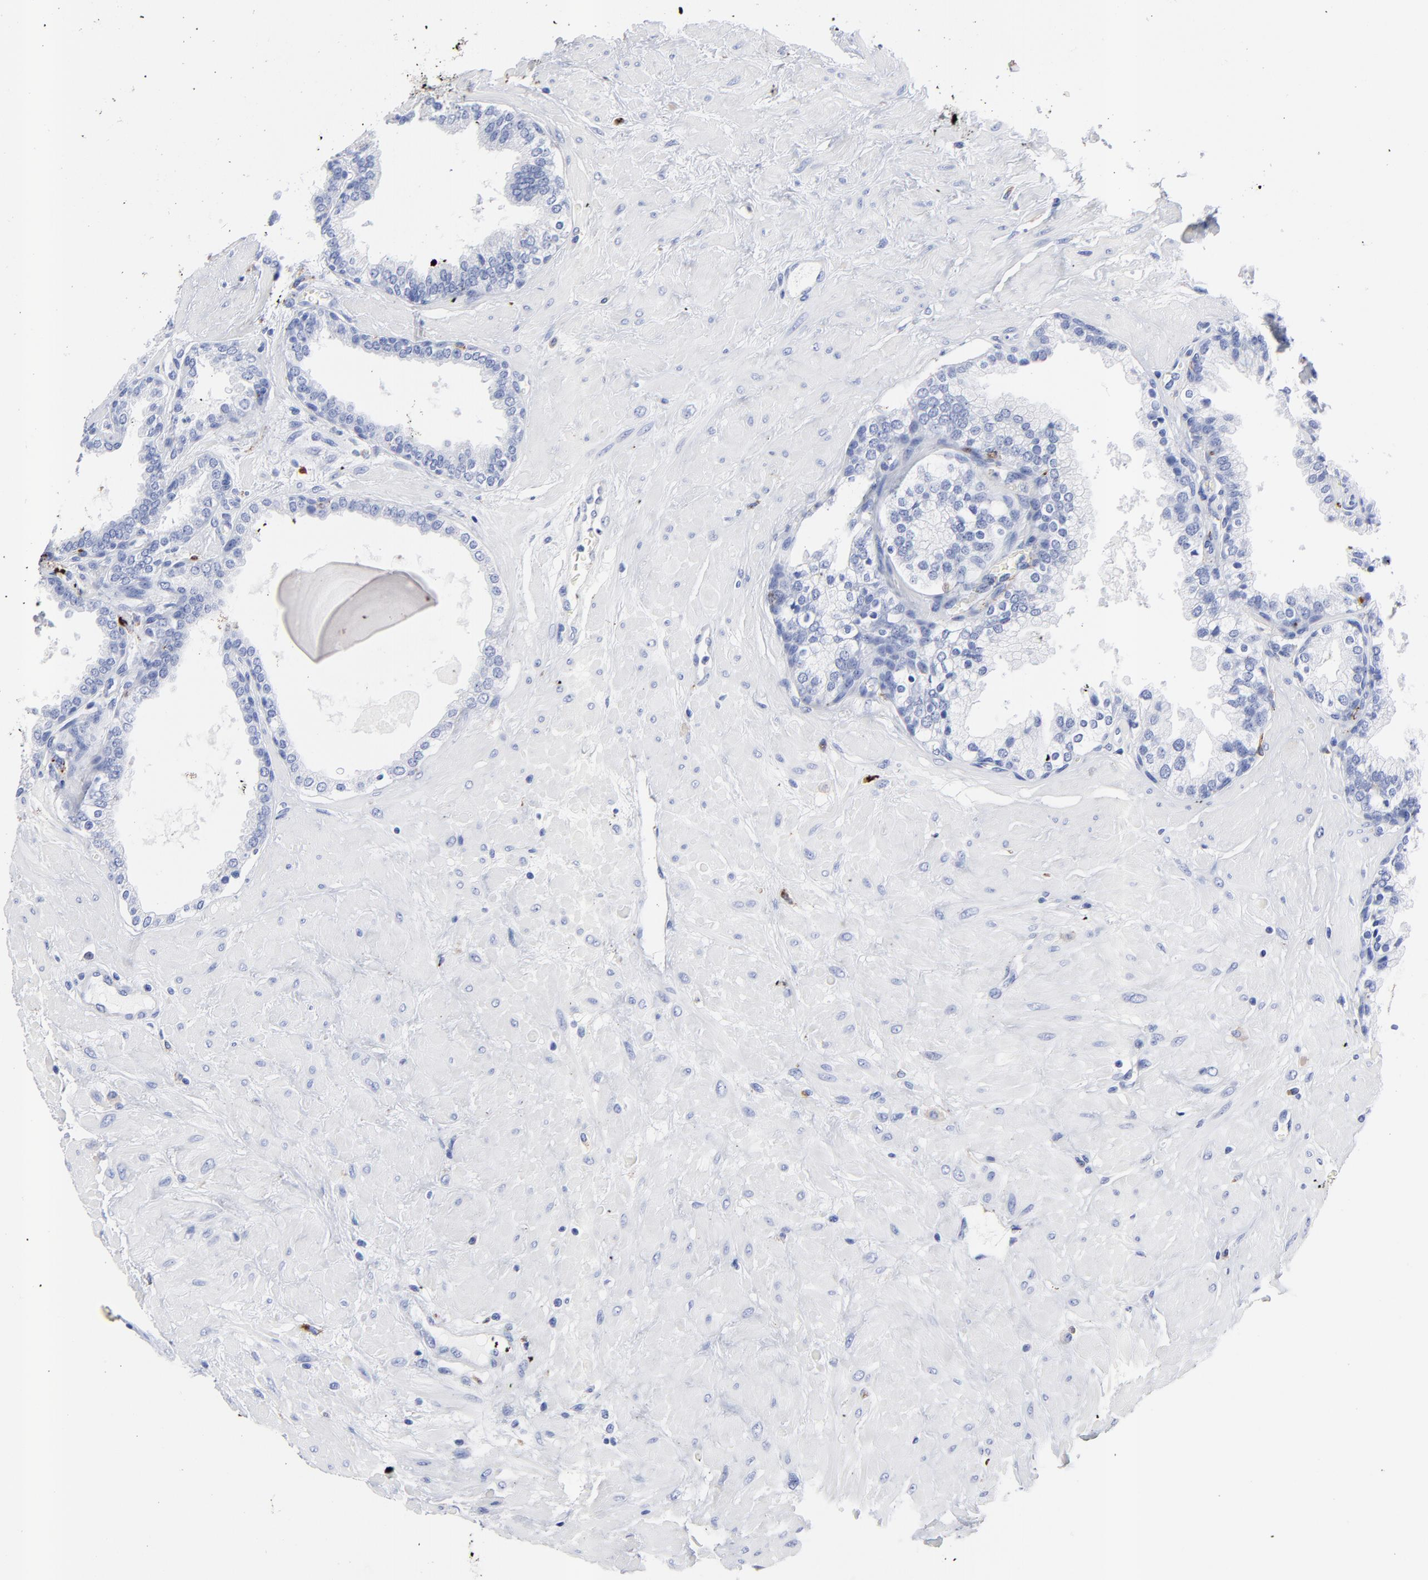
{"staining": {"intensity": "moderate", "quantity": "<25%", "location": "cytoplasmic/membranous"}, "tissue": "prostate", "cell_type": "Glandular cells", "image_type": "normal", "snomed": [{"axis": "morphology", "description": "Normal tissue, NOS"}, {"axis": "topography", "description": "Prostate"}], "caption": "Immunohistochemistry photomicrograph of normal human prostate stained for a protein (brown), which reveals low levels of moderate cytoplasmic/membranous positivity in approximately <25% of glandular cells.", "gene": "CPVL", "patient": {"sex": "male", "age": 51}}